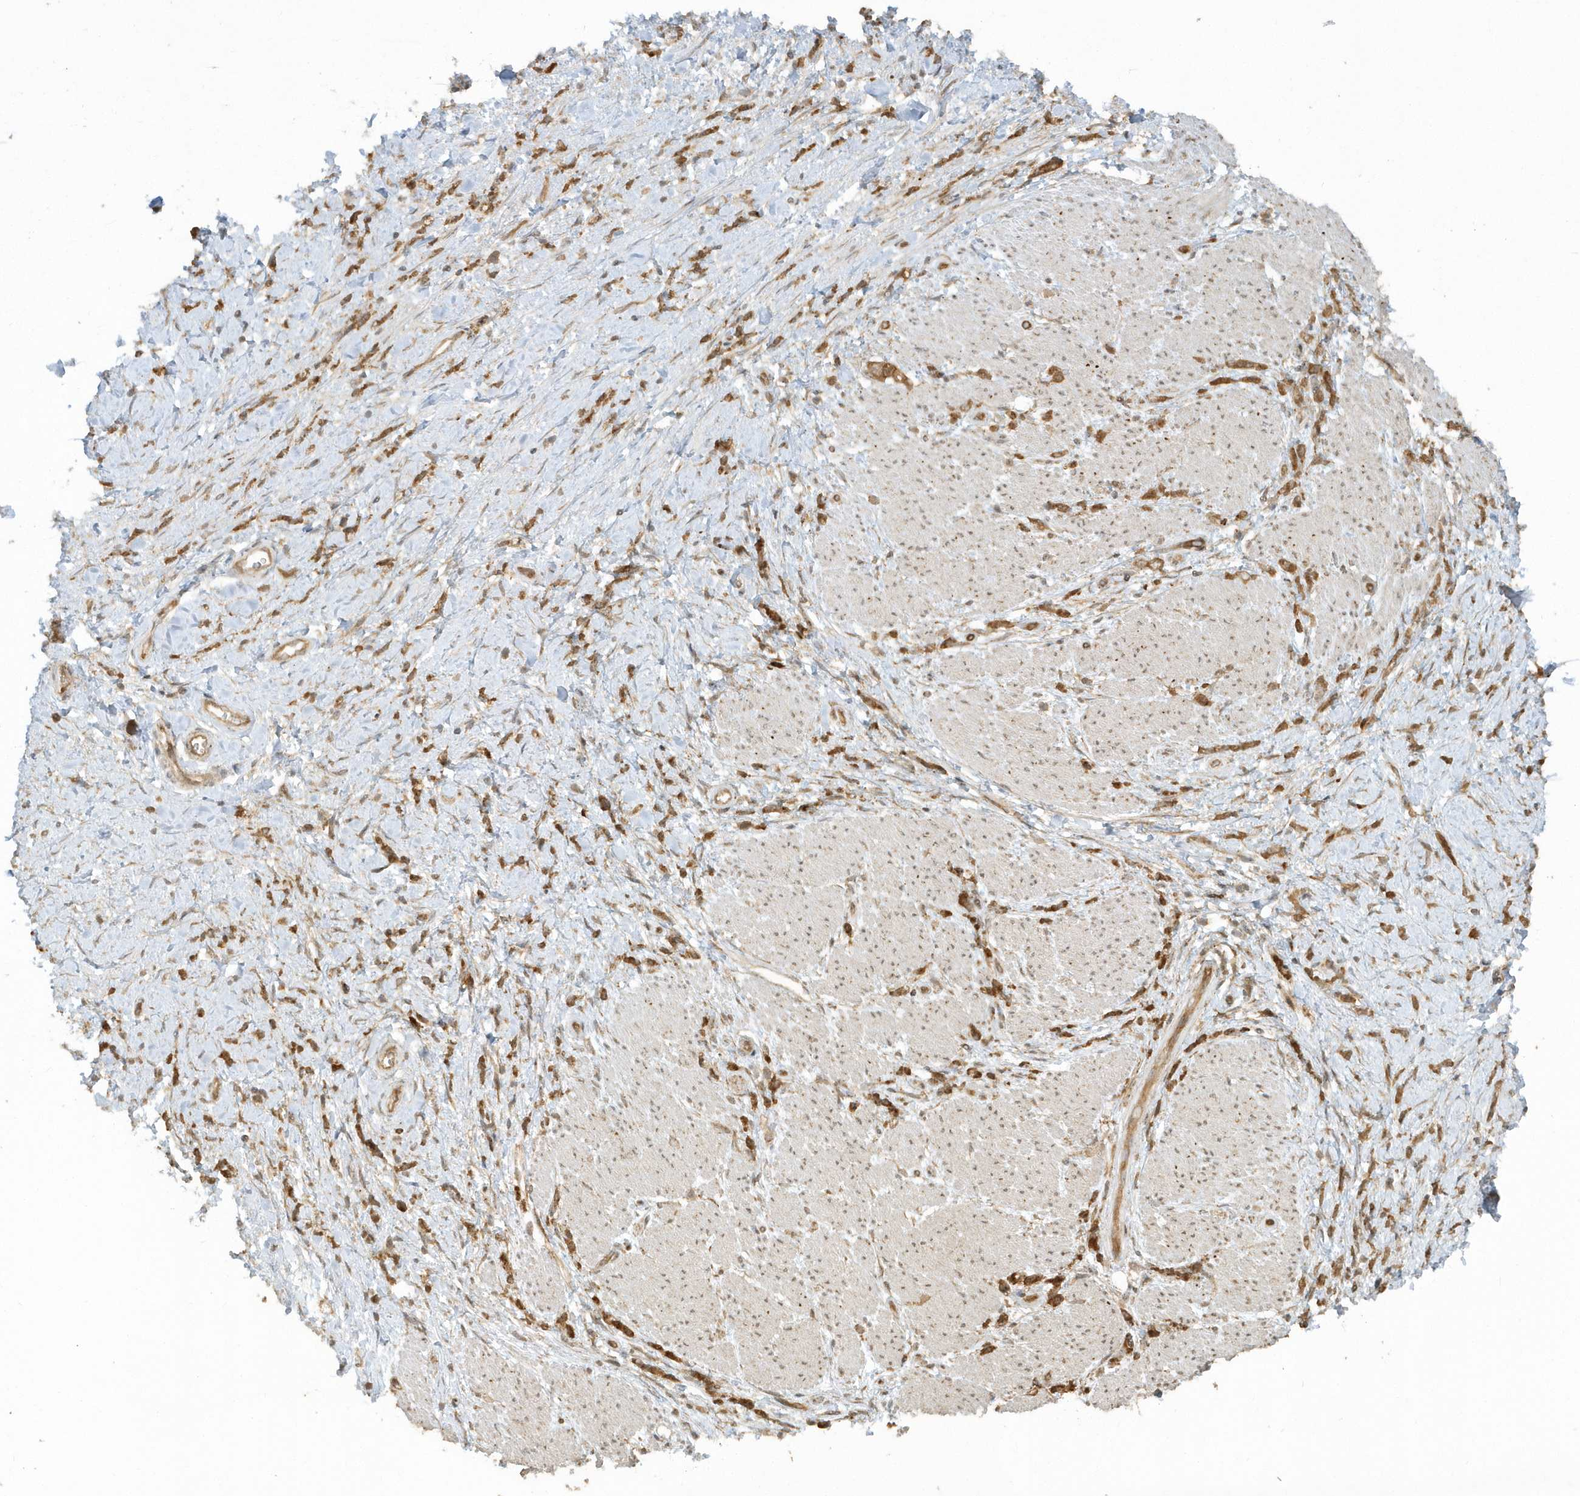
{"staining": {"intensity": "strong", "quantity": ">75%", "location": "cytoplasmic/membranous"}, "tissue": "stomach cancer", "cell_type": "Tumor cells", "image_type": "cancer", "snomed": [{"axis": "morphology", "description": "Adenocarcinoma, NOS"}, {"axis": "topography", "description": "Stomach"}], "caption": "There is high levels of strong cytoplasmic/membranous staining in tumor cells of adenocarcinoma (stomach), as demonstrated by immunohistochemical staining (brown color).", "gene": "STIM2", "patient": {"sex": "female", "age": 60}}